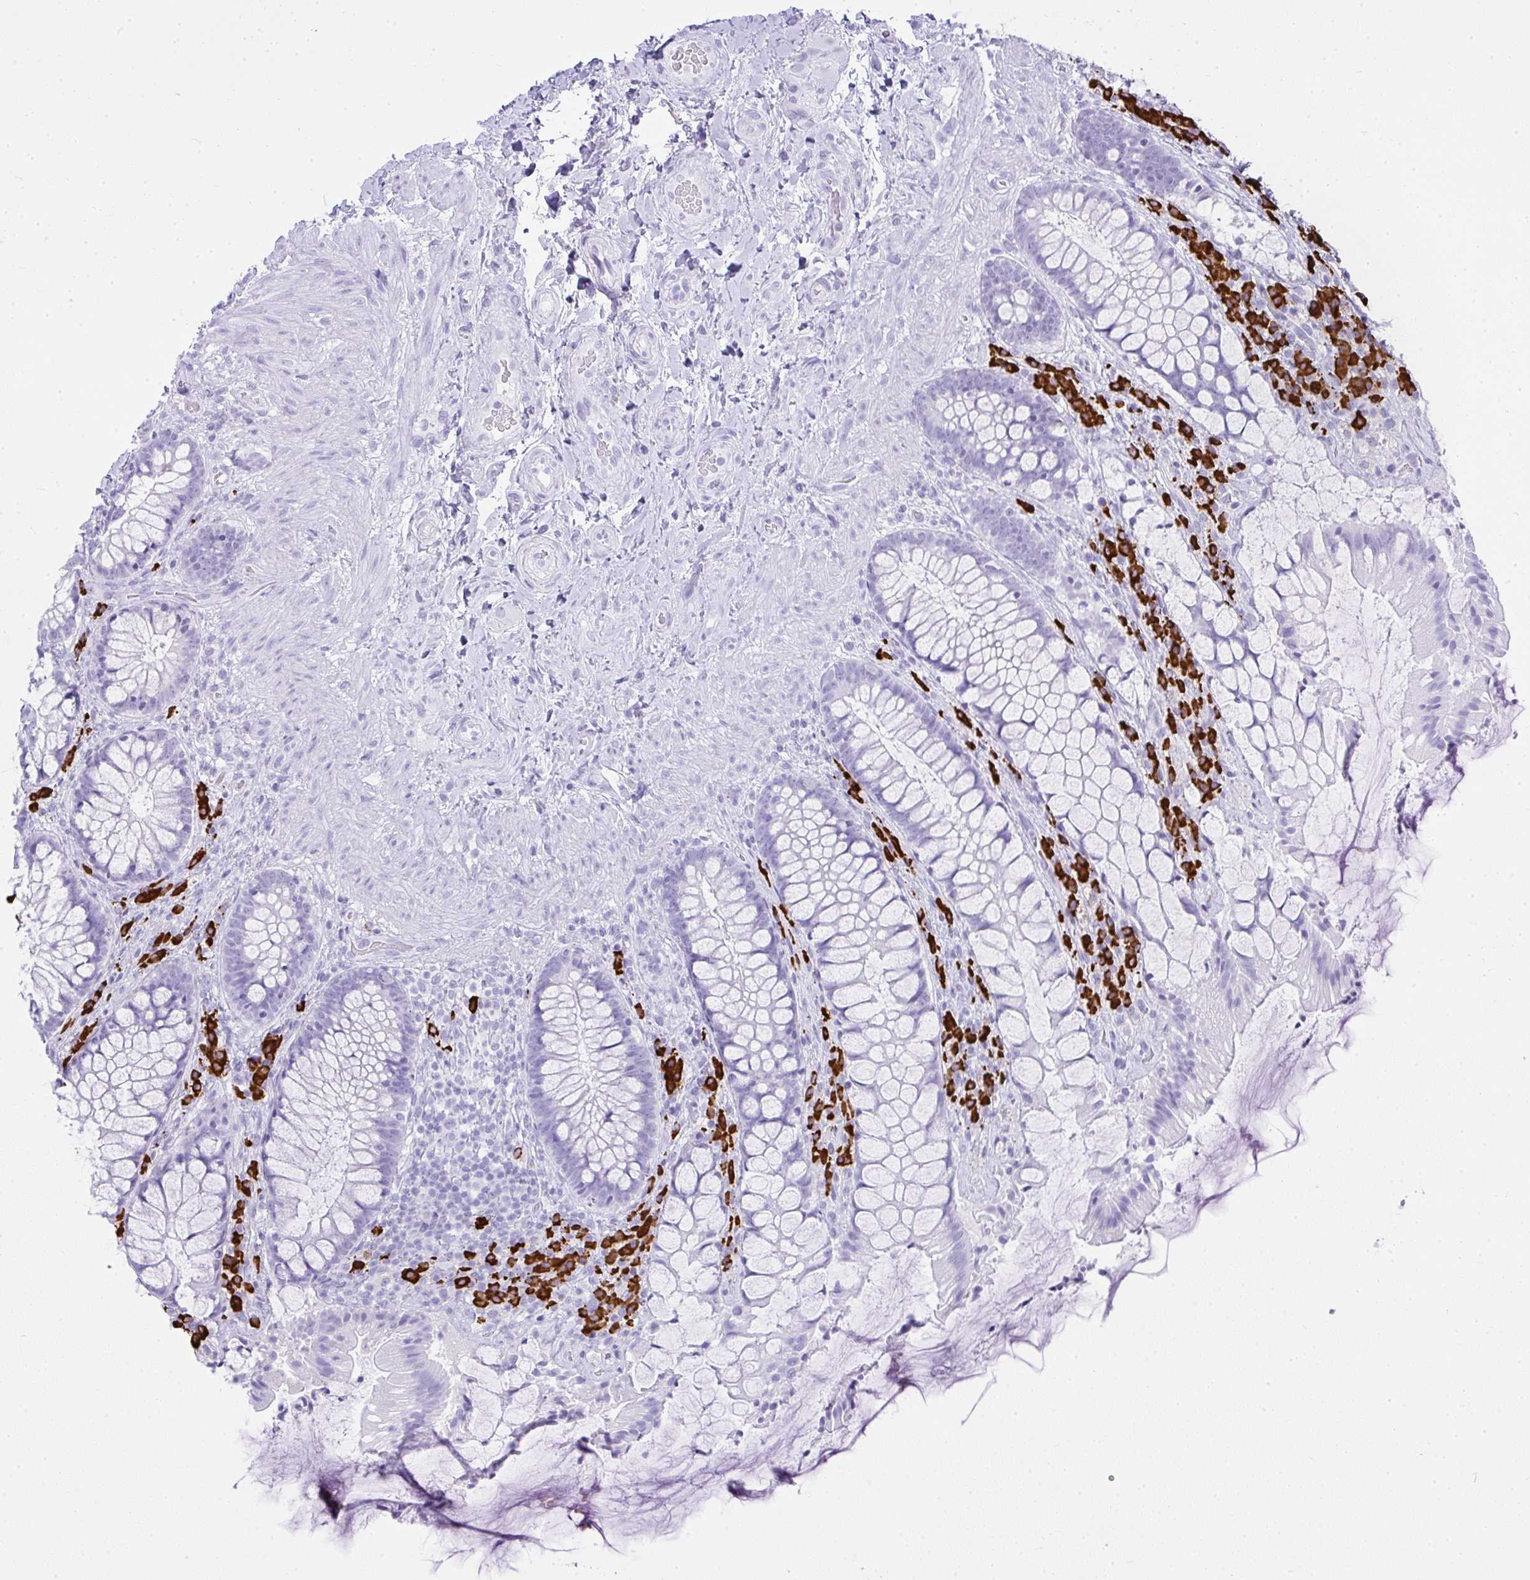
{"staining": {"intensity": "negative", "quantity": "none", "location": "none"}, "tissue": "rectum", "cell_type": "Glandular cells", "image_type": "normal", "snomed": [{"axis": "morphology", "description": "Normal tissue, NOS"}, {"axis": "topography", "description": "Rectum"}], "caption": "Immunohistochemical staining of unremarkable human rectum displays no significant positivity in glandular cells.", "gene": "CDADC1", "patient": {"sex": "female", "age": 58}}